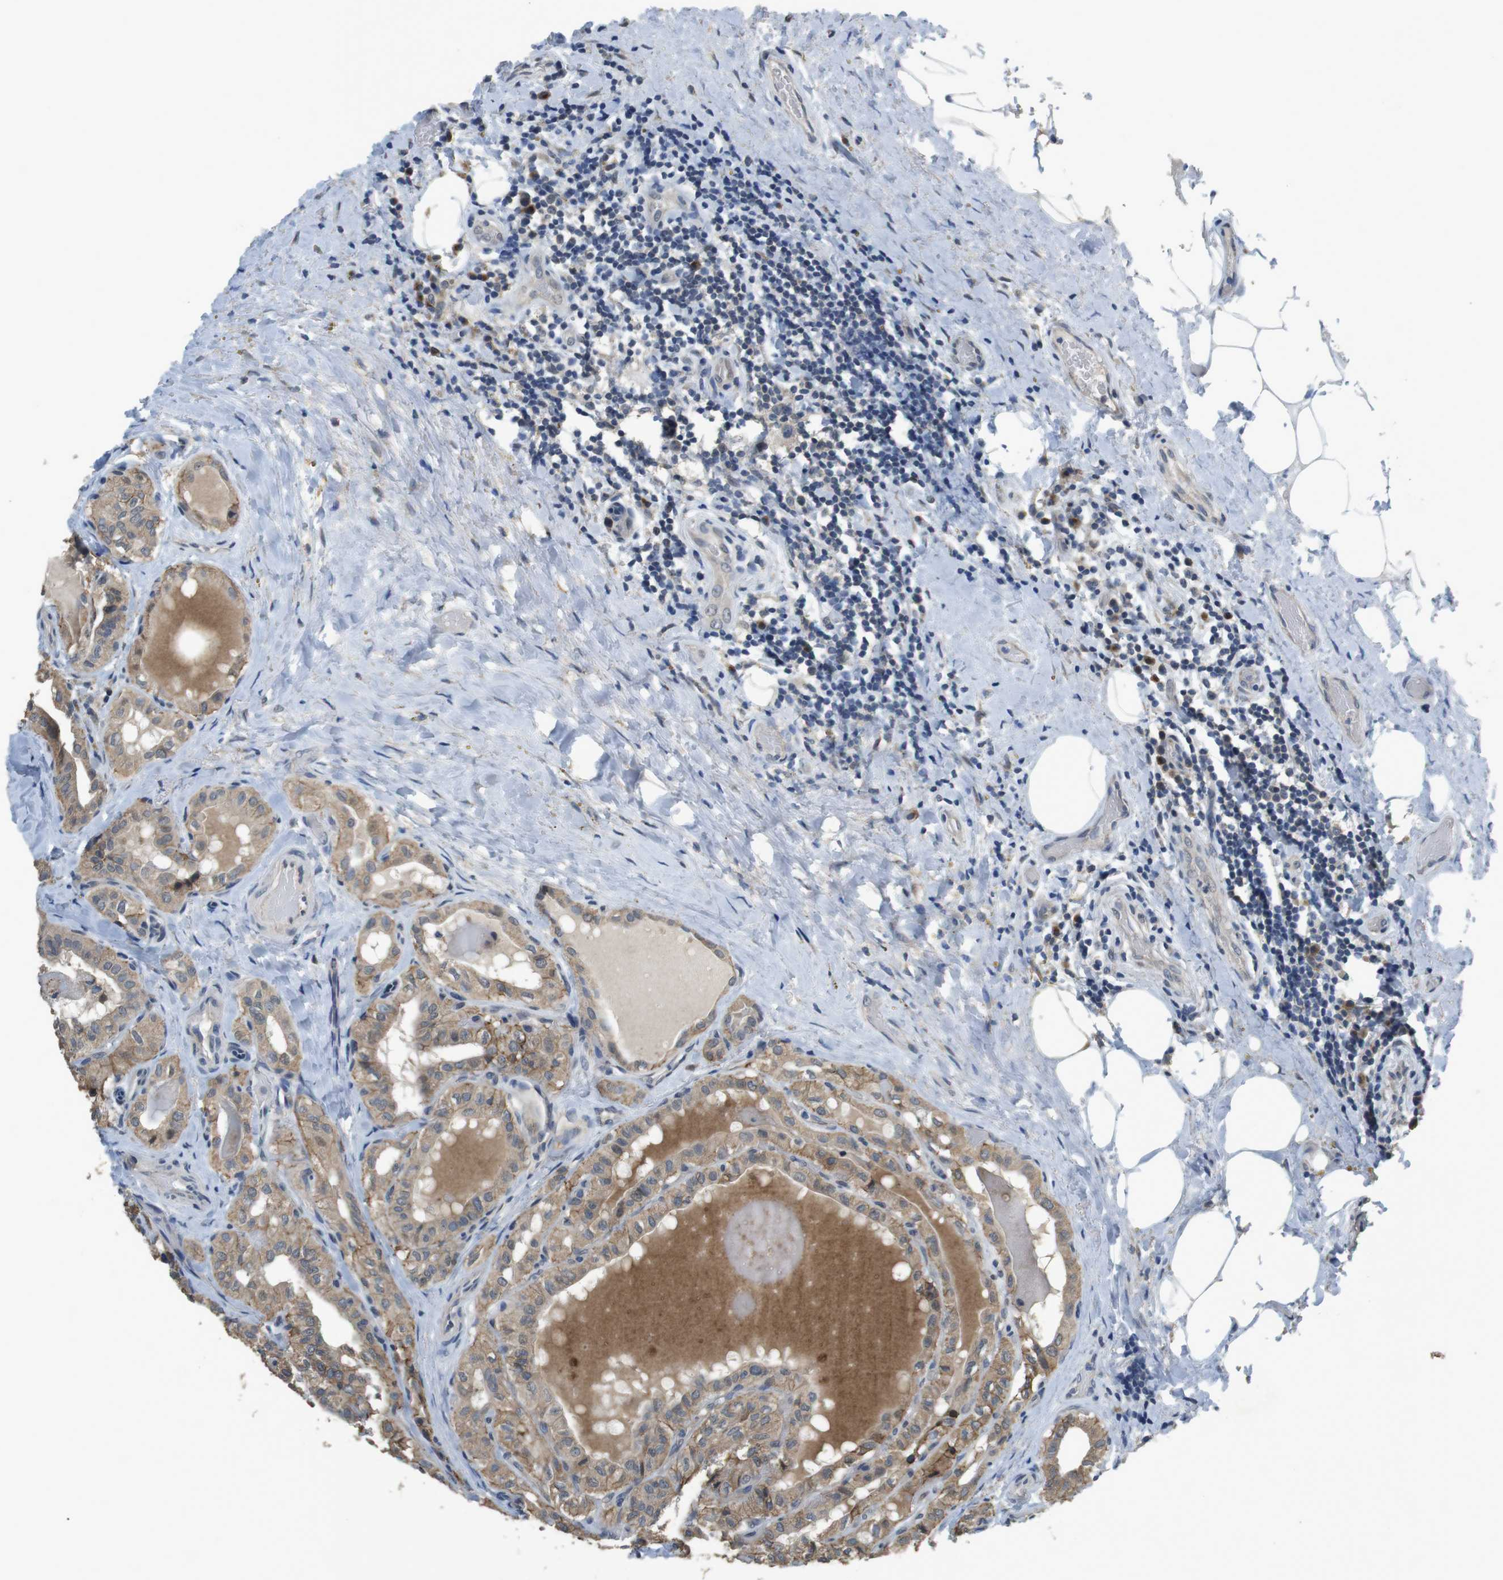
{"staining": {"intensity": "moderate", "quantity": ">75%", "location": "cytoplasmic/membranous"}, "tissue": "thyroid cancer", "cell_type": "Tumor cells", "image_type": "cancer", "snomed": [{"axis": "morphology", "description": "Papillary adenocarcinoma, NOS"}, {"axis": "topography", "description": "Thyroid gland"}], "caption": "Protein expression analysis of human thyroid cancer reveals moderate cytoplasmic/membranous positivity in approximately >75% of tumor cells. Immunohistochemistry (ihc) stains the protein in brown and the nuclei are stained blue.", "gene": "CLDN7", "patient": {"sex": "male", "age": 77}}